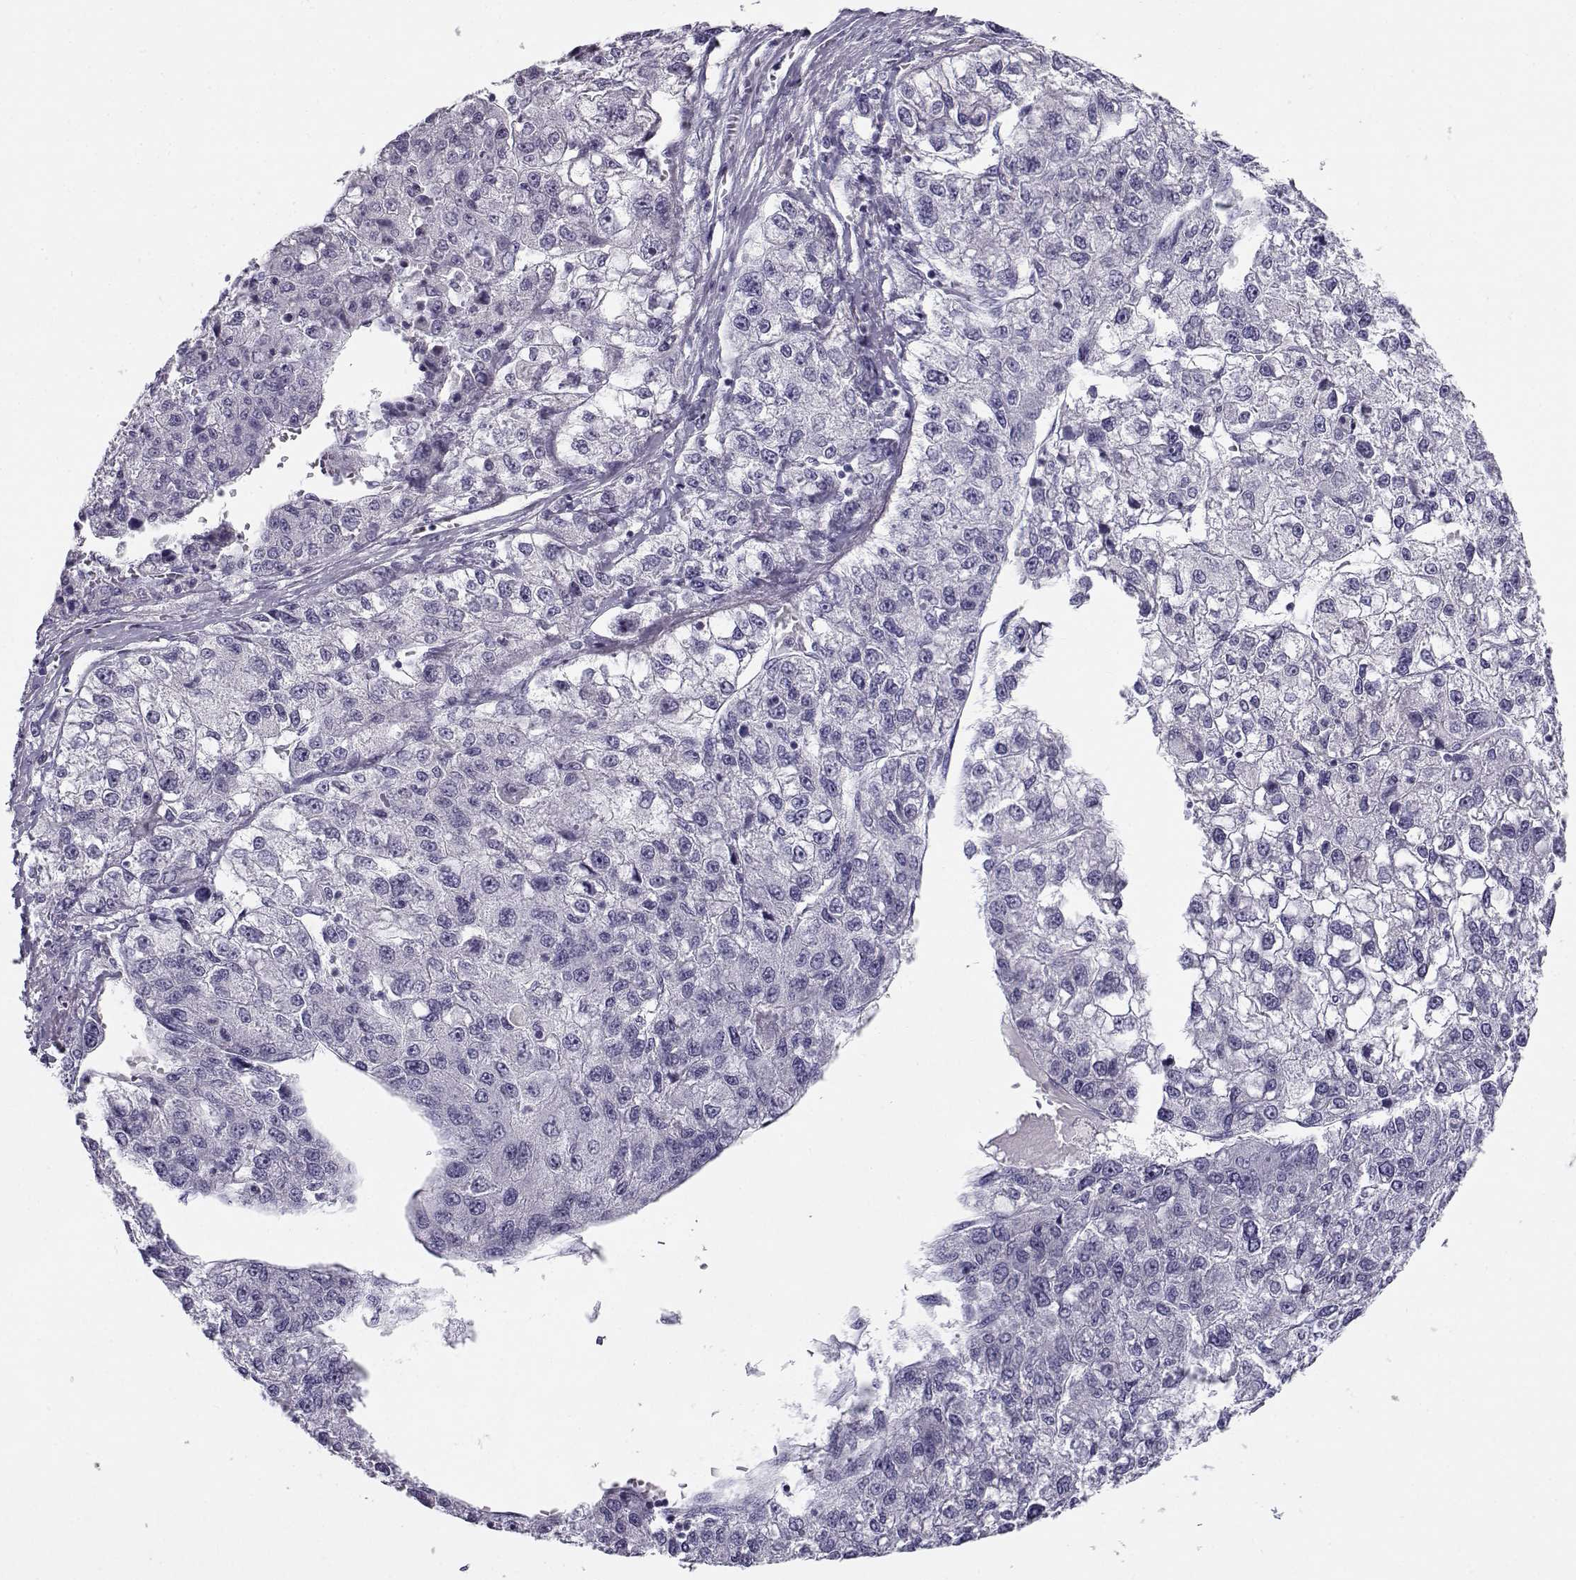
{"staining": {"intensity": "negative", "quantity": "none", "location": "none"}, "tissue": "liver cancer", "cell_type": "Tumor cells", "image_type": "cancer", "snomed": [{"axis": "morphology", "description": "Carcinoma, Hepatocellular, NOS"}, {"axis": "topography", "description": "Liver"}], "caption": "Tumor cells are negative for brown protein staining in liver hepatocellular carcinoma.", "gene": "CREB3L3", "patient": {"sex": "male", "age": 56}}